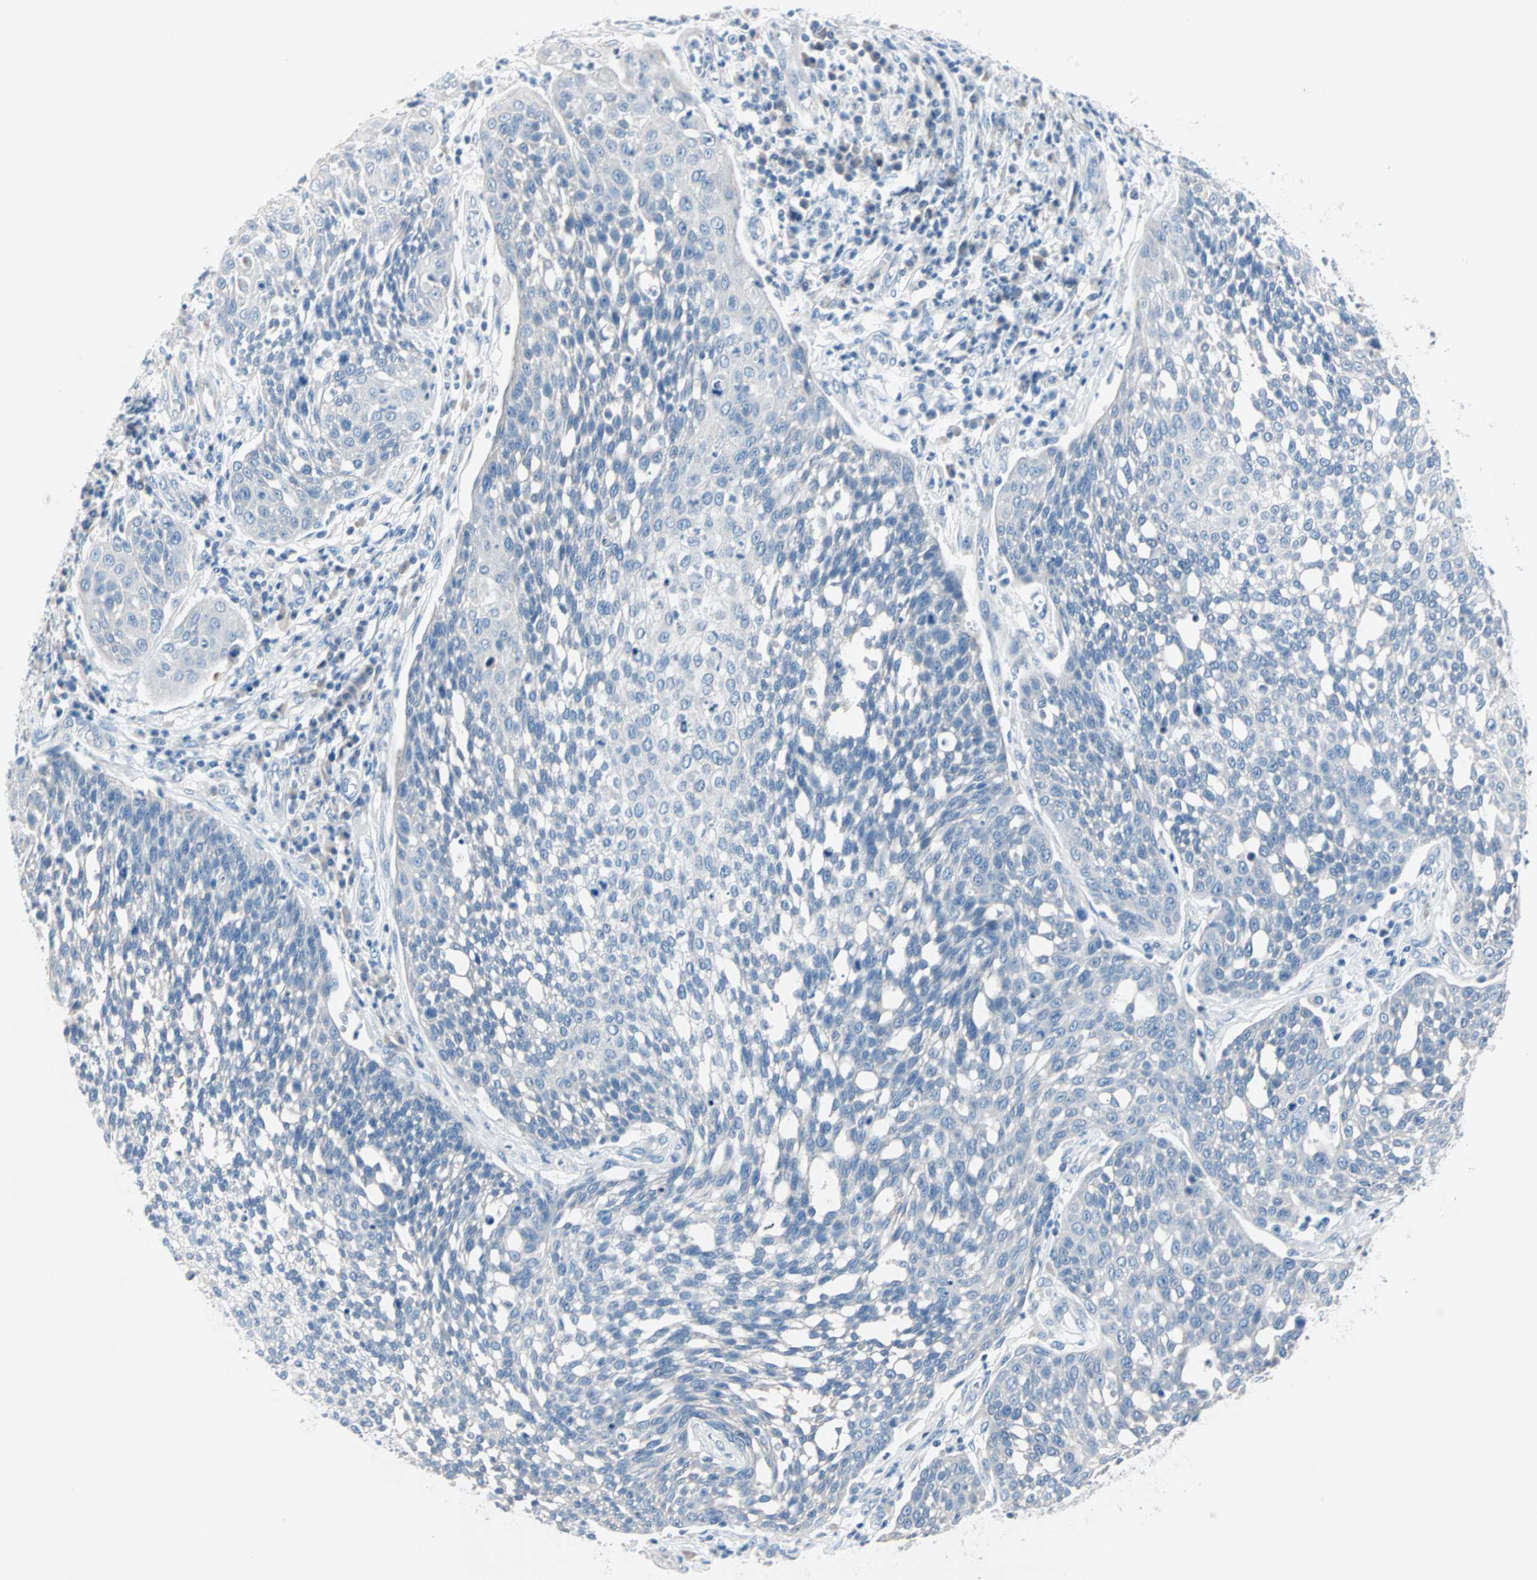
{"staining": {"intensity": "negative", "quantity": "none", "location": "none"}, "tissue": "cervical cancer", "cell_type": "Tumor cells", "image_type": "cancer", "snomed": [{"axis": "morphology", "description": "Squamous cell carcinoma, NOS"}, {"axis": "topography", "description": "Cervix"}], "caption": "DAB immunohistochemical staining of squamous cell carcinoma (cervical) reveals no significant expression in tumor cells. The staining was performed using DAB to visualize the protein expression in brown, while the nuclei were stained in blue with hematoxylin (Magnification: 20x).", "gene": "NEFH", "patient": {"sex": "female", "age": 34}}